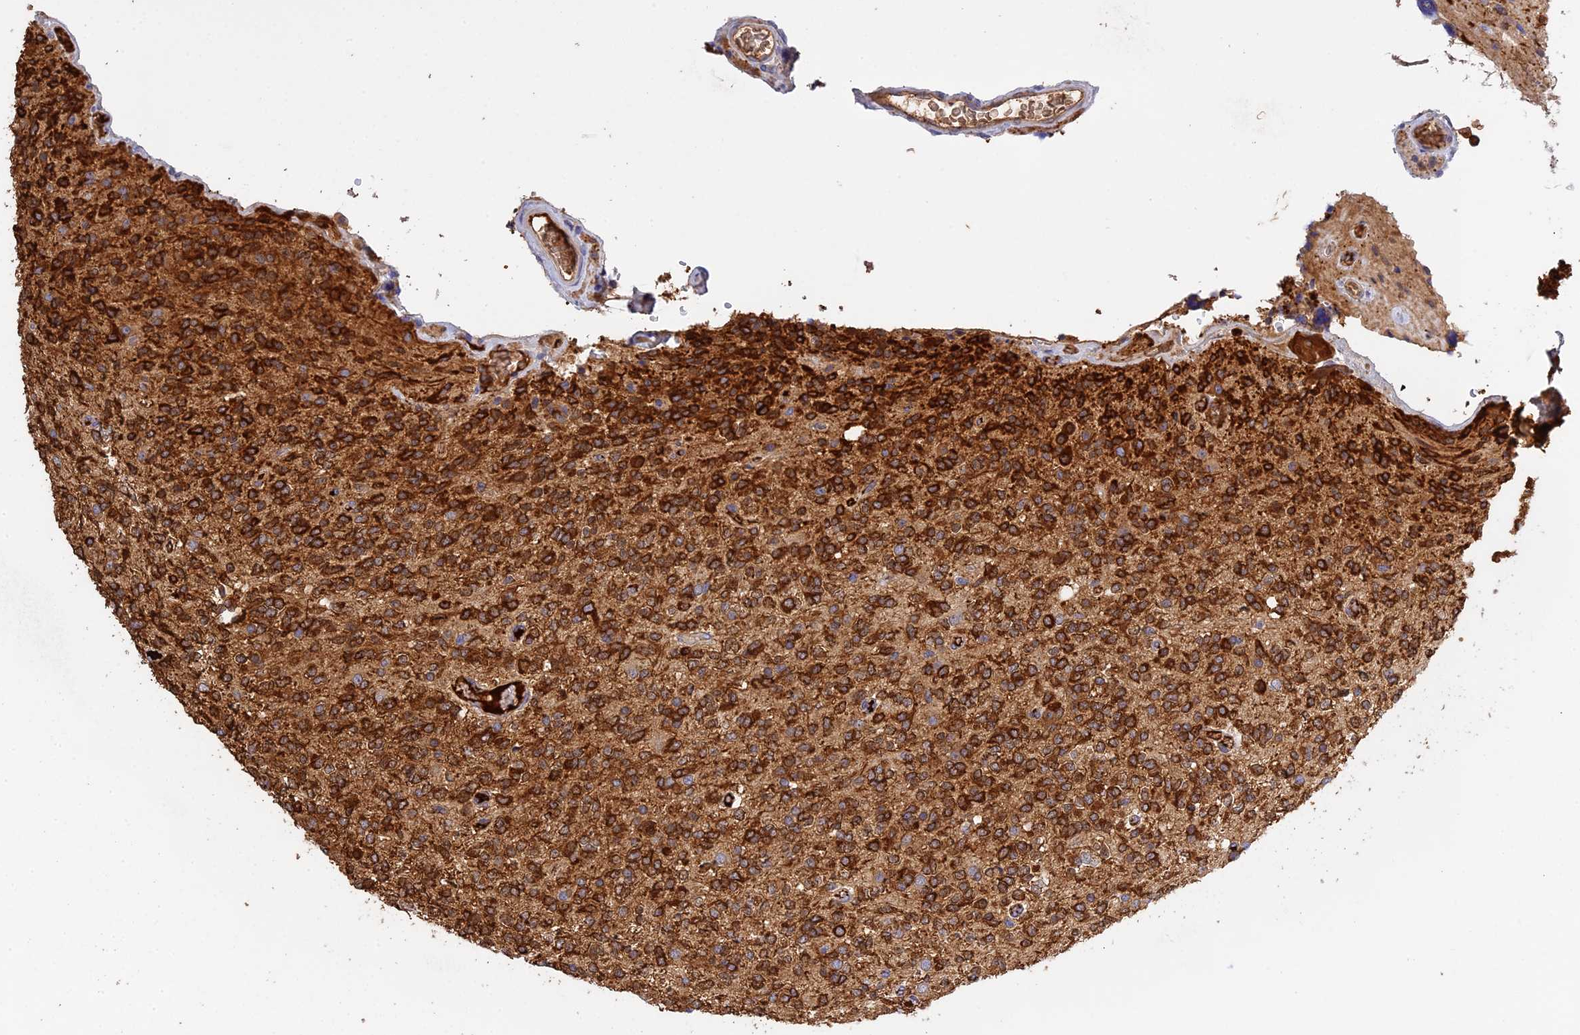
{"staining": {"intensity": "strong", "quantity": ">75%", "location": "cytoplasmic/membranous"}, "tissue": "glioma", "cell_type": "Tumor cells", "image_type": "cancer", "snomed": [{"axis": "morphology", "description": "Glioma, malignant, High grade"}, {"axis": "topography", "description": "Brain"}], "caption": "Approximately >75% of tumor cells in human glioma show strong cytoplasmic/membranous protein staining as visualized by brown immunohistochemical staining.", "gene": "PZP", "patient": {"sex": "male", "age": 34}}